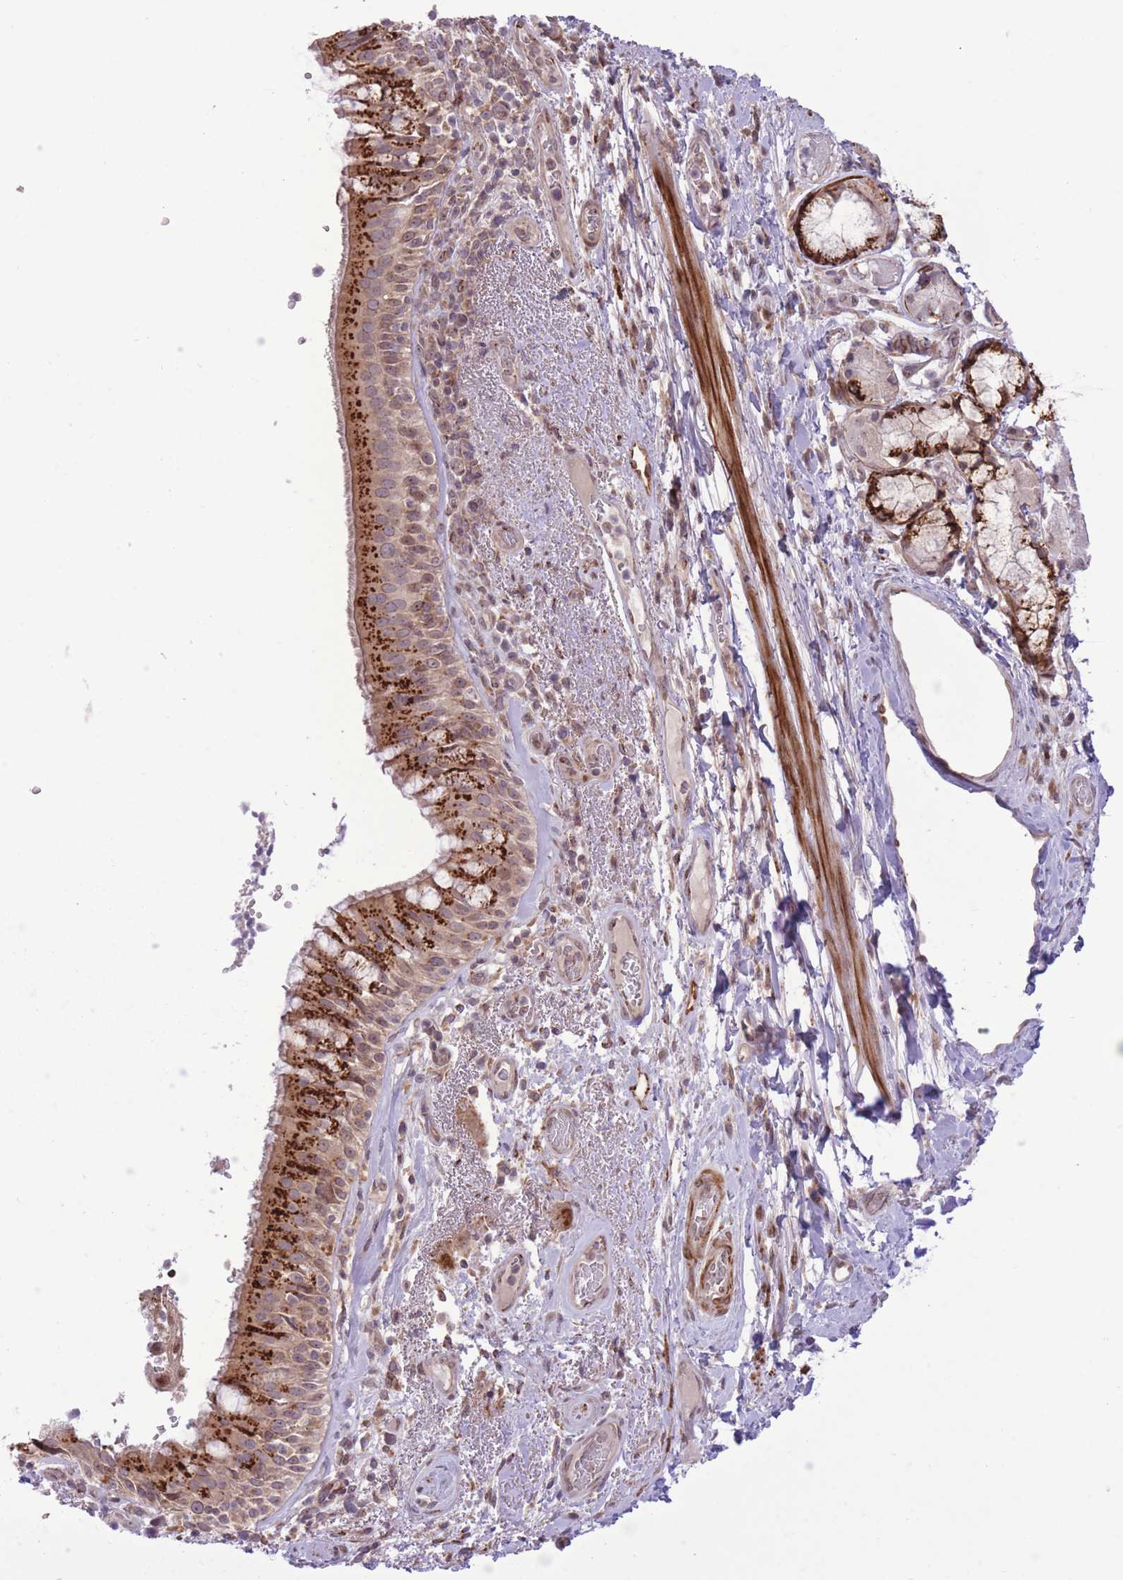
{"staining": {"intensity": "strong", "quantity": ">75%", "location": "cytoplasmic/membranous"}, "tissue": "bronchus", "cell_type": "Respiratory epithelial cells", "image_type": "normal", "snomed": [{"axis": "morphology", "description": "Normal tissue, NOS"}, {"axis": "topography", "description": "Cartilage tissue"}, {"axis": "topography", "description": "Bronchus"}], "caption": "Strong cytoplasmic/membranous protein staining is identified in about >75% of respiratory epithelial cells in bronchus. Immunohistochemistry (ihc) stains the protein of interest in brown and the nuclei are stained blue.", "gene": "ZBED5", "patient": {"sex": "male", "age": 63}}